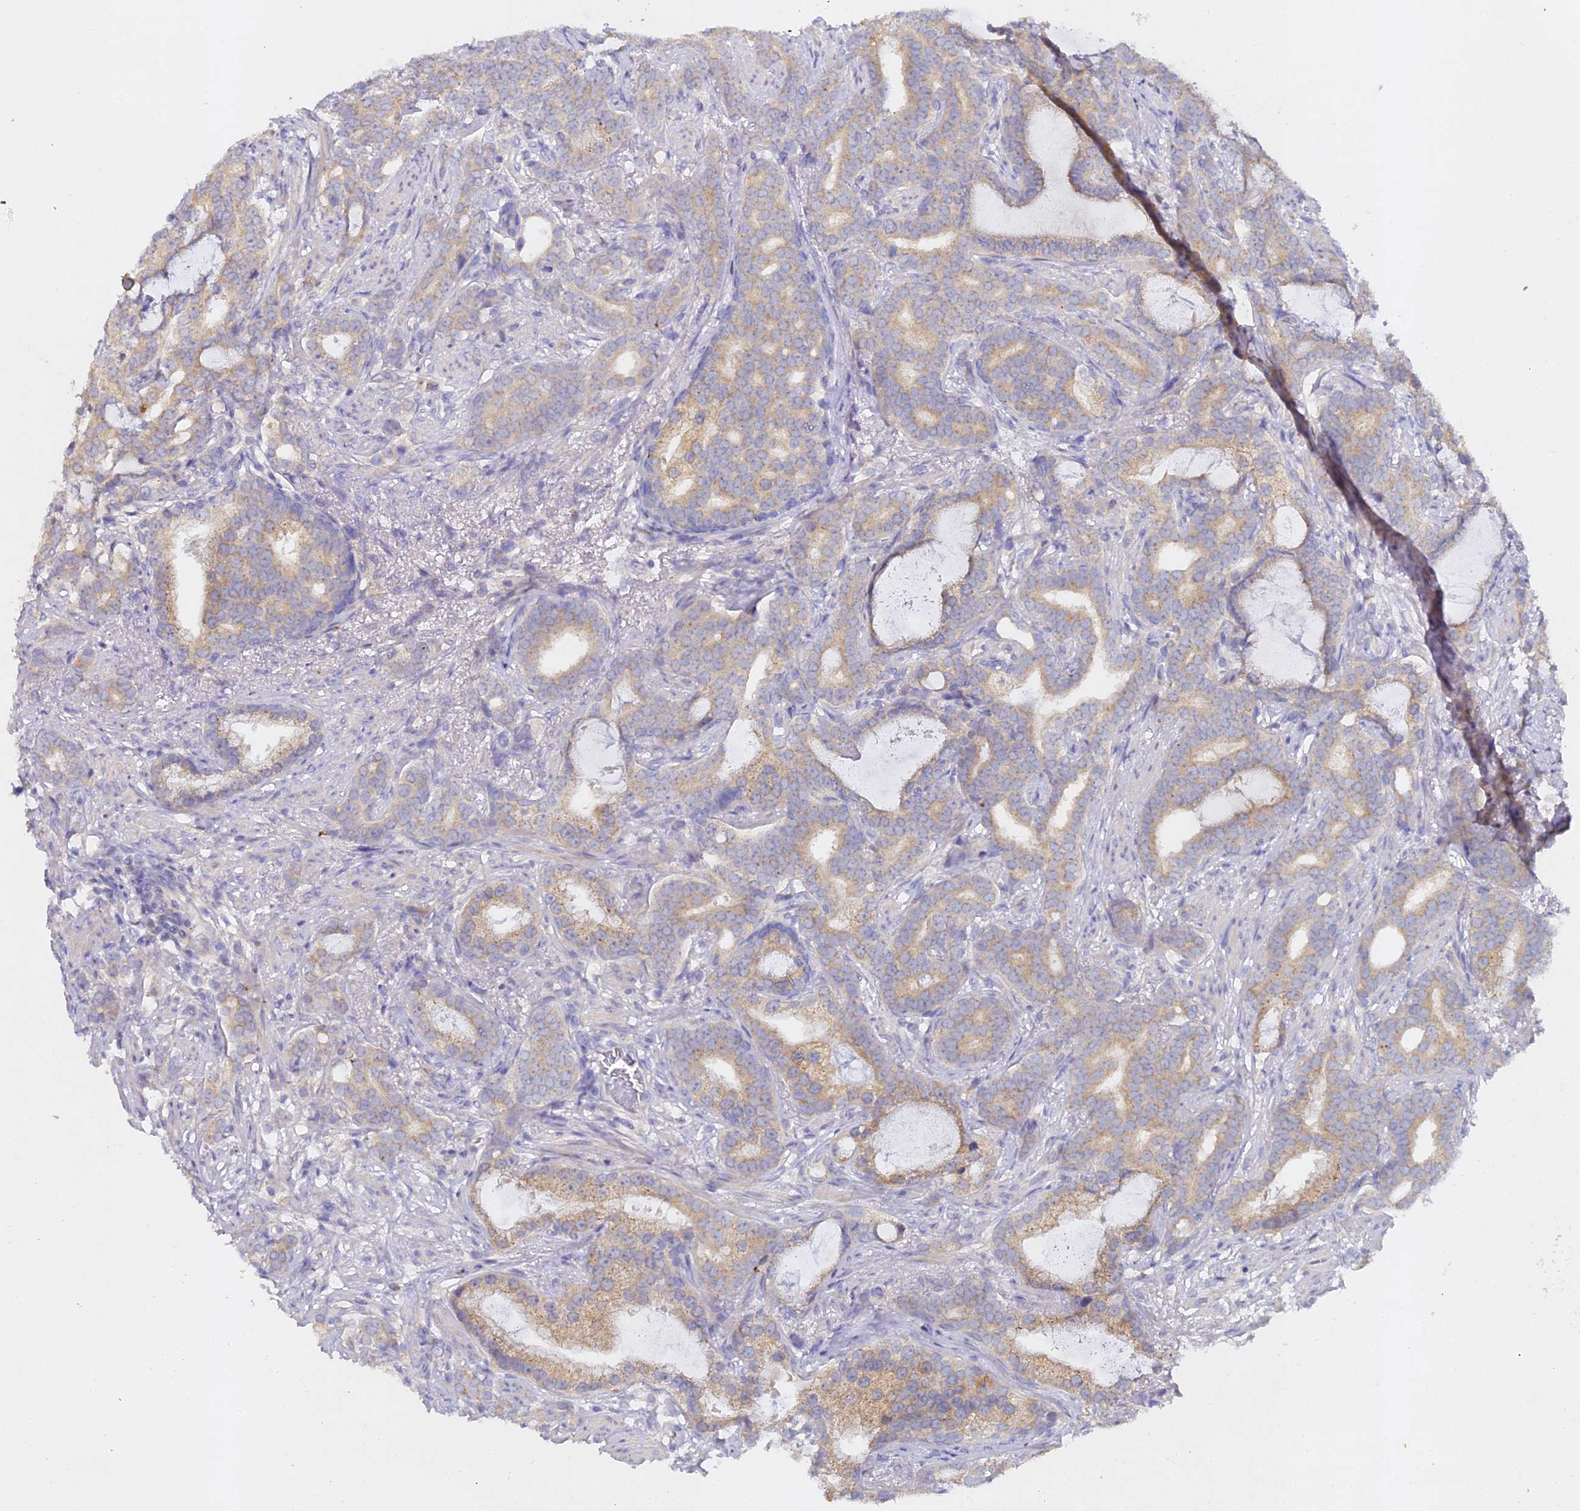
{"staining": {"intensity": "weak", "quantity": "25%-75%", "location": "cytoplasmic/membranous"}, "tissue": "prostate cancer", "cell_type": "Tumor cells", "image_type": "cancer", "snomed": [{"axis": "morphology", "description": "Adenocarcinoma, Low grade"}, {"axis": "topography", "description": "Prostate"}], "caption": "The photomicrograph demonstrates immunohistochemical staining of prostate cancer (adenocarcinoma (low-grade)). There is weak cytoplasmic/membranous staining is appreciated in approximately 25%-75% of tumor cells.", "gene": "DONSON", "patient": {"sex": "male", "age": 71}}